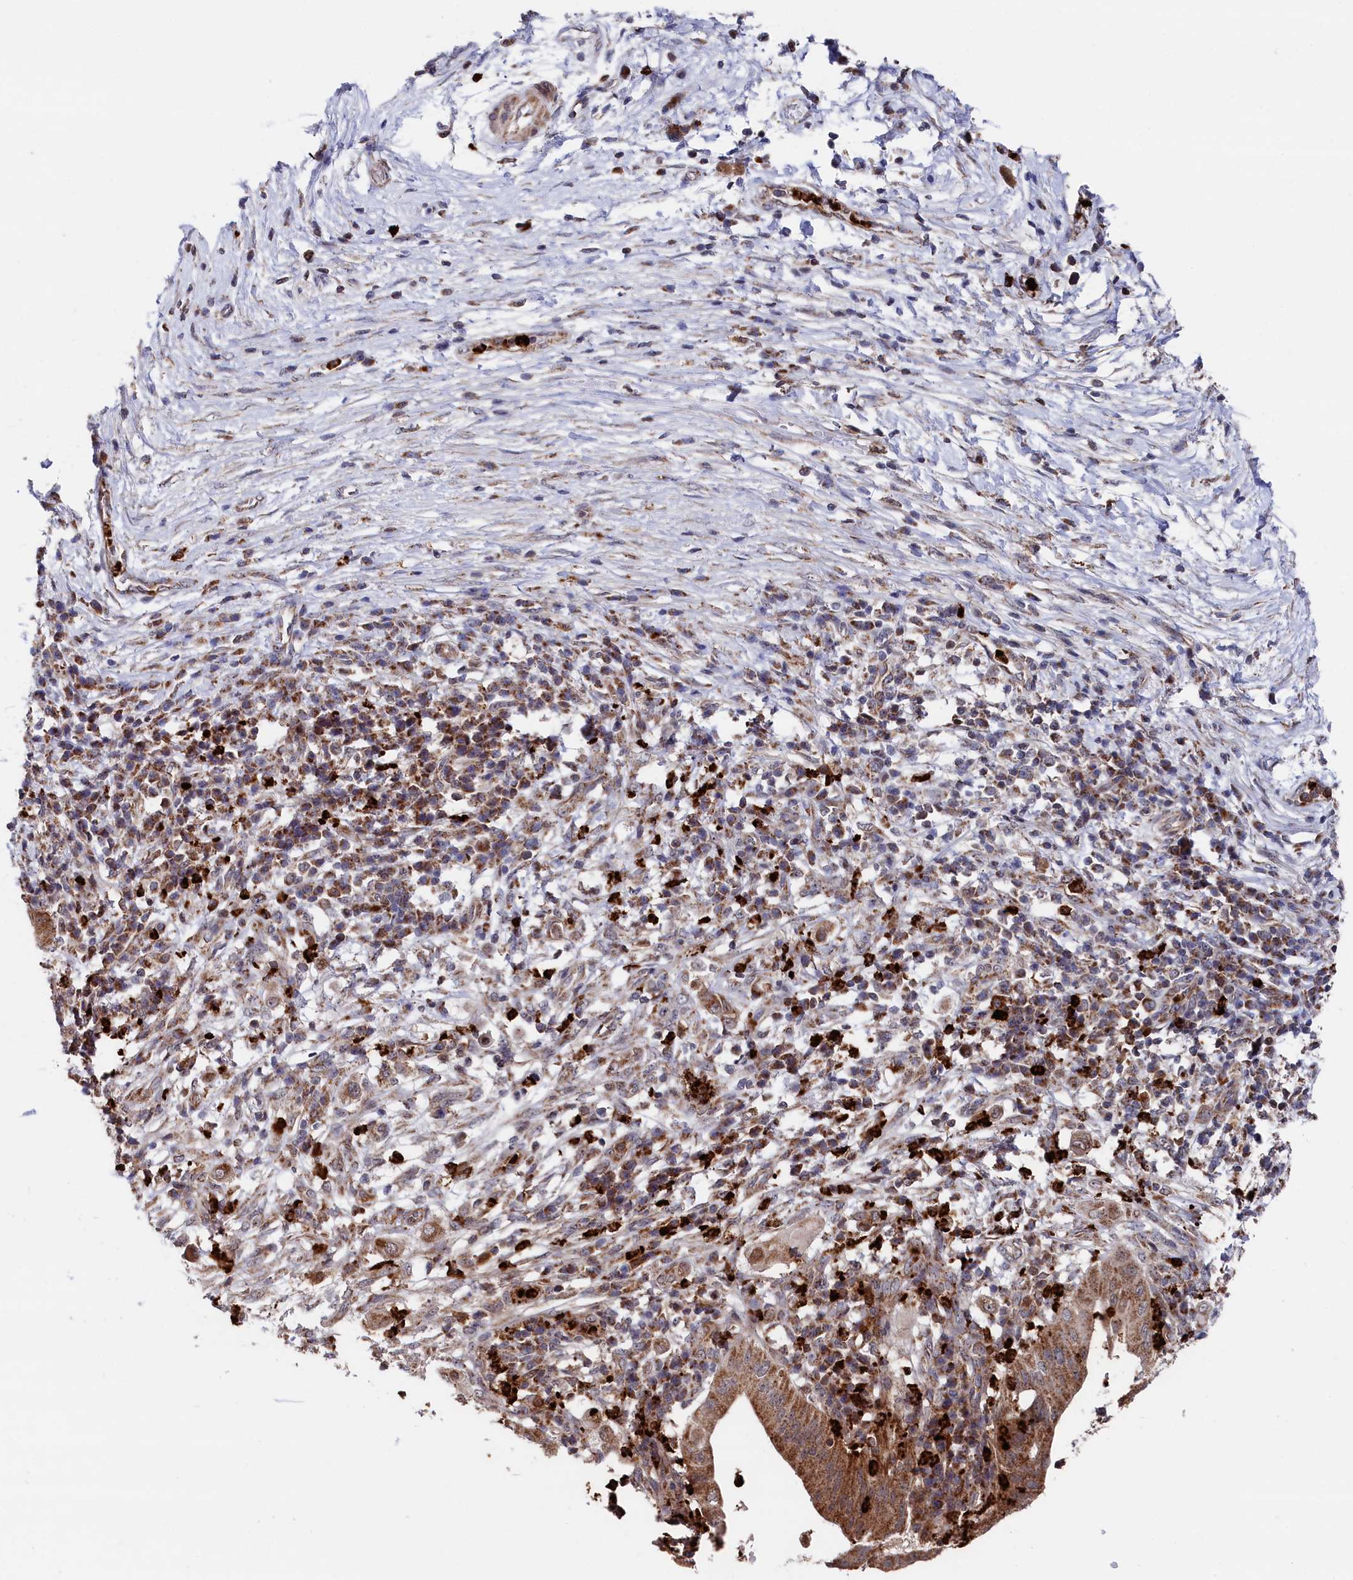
{"staining": {"intensity": "moderate", "quantity": ">75%", "location": "cytoplasmic/membranous"}, "tissue": "pancreatic cancer", "cell_type": "Tumor cells", "image_type": "cancer", "snomed": [{"axis": "morphology", "description": "Adenocarcinoma, NOS"}, {"axis": "topography", "description": "Pancreas"}], "caption": "Moderate cytoplasmic/membranous protein expression is present in about >75% of tumor cells in pancreatic cancer. Using DAB (brown) and hematoxylin (blue) stains, captured at high magnification using brightfield microscopy.", "gene": "CHCHD1", "patient": {"sex": "male", "age": 68}}